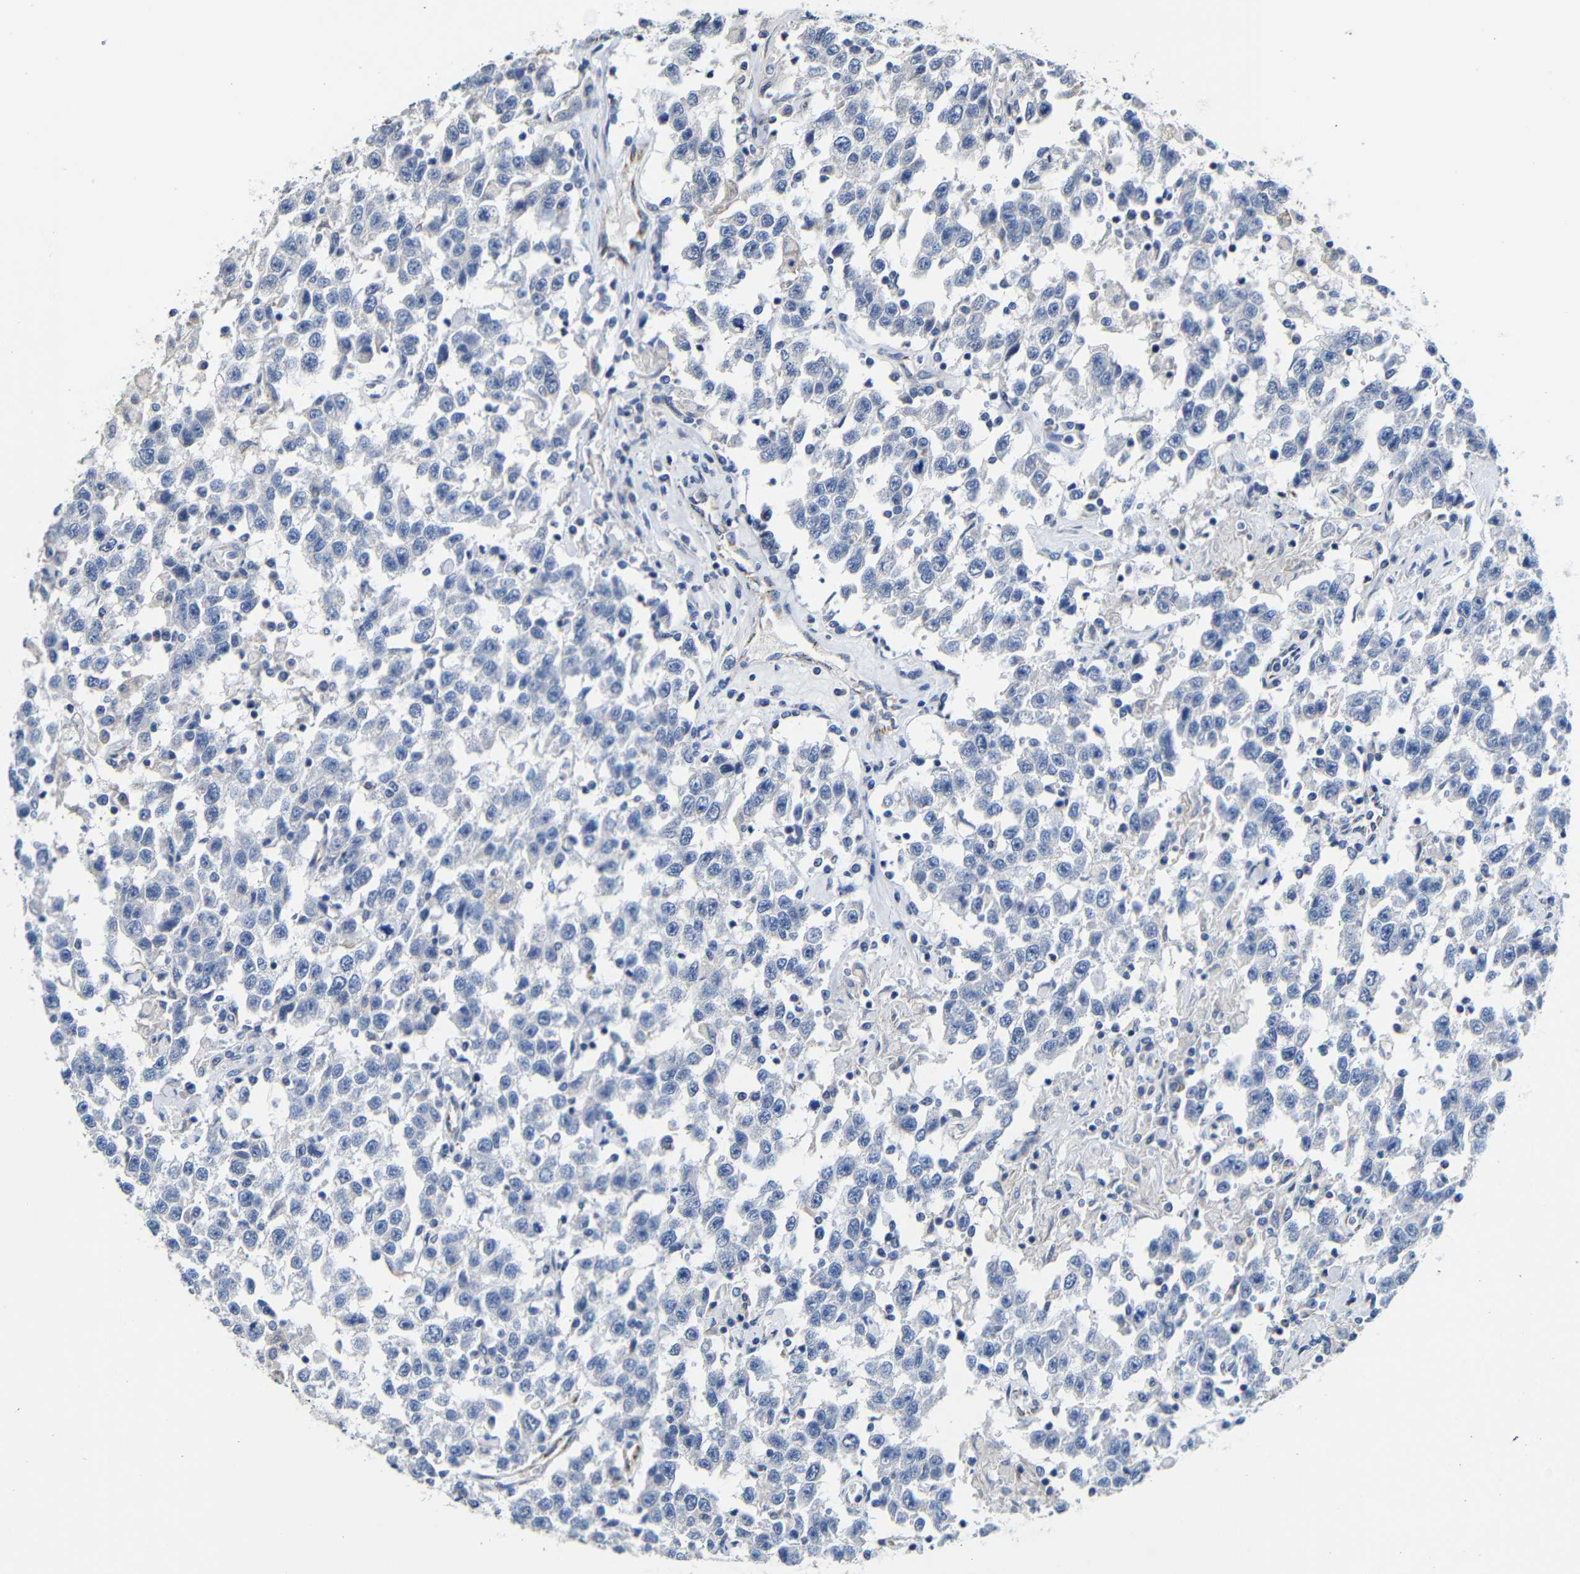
{"staining": {"intensity": "negative", "quantity": "none", "location": "none"}, "tissue": "testis cancer", "cell_type": "Tumor cells", "image_type": "cancer", "snomed": [{"axis": "morphology", "description": "Seminoma, NOS"}, {"axis": "topography", "description": "Testis"}], "caption": "Protein analysis of testis cancer (seminoma) shows no significant staining in tumor cells. (DAB immunohistochemistry, high magnification).", "gene": "MAOA", "patient": {"sex": "male", "age": 41}}